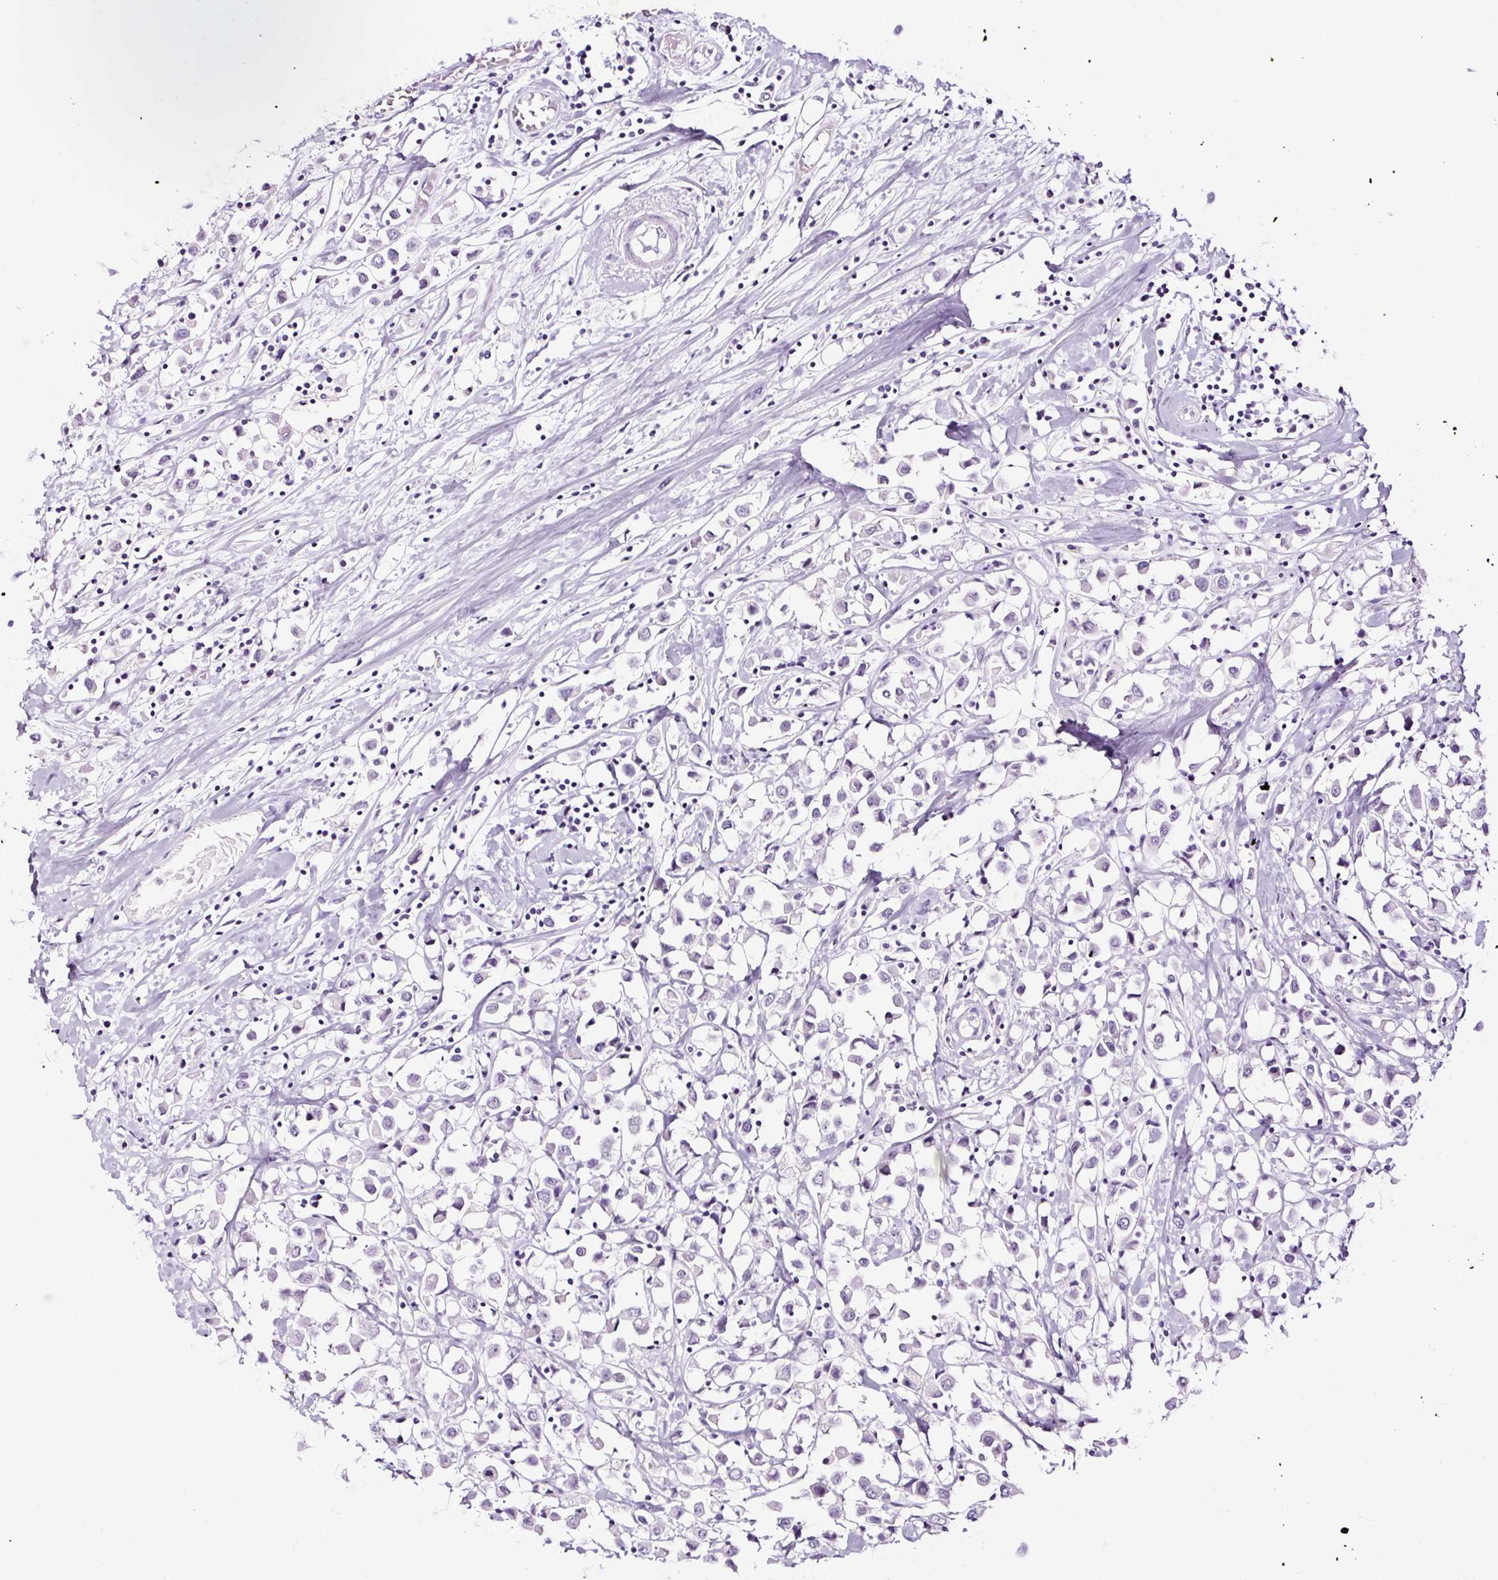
{"staining": {"intensity": "negative", "quantity": "none", "location": "none"}, "tissue": "breast cancer", "cell_type": "Tumor cells", "image_type": "cancer", "snomed": [{"axis": "morphology", "description": "Duct carcinoma"}, {"axis": "topography", "description": "Breast"}], "caption": "Micrograph shows no protein staining in tumor cells of breast cancer (invasive ductal carcinoma) tissue. (DAB IHC visualized using brightfield microscopy, high magnification).", "gene": "NPHS2", "patient": {"sex": "female", "age": 61}}